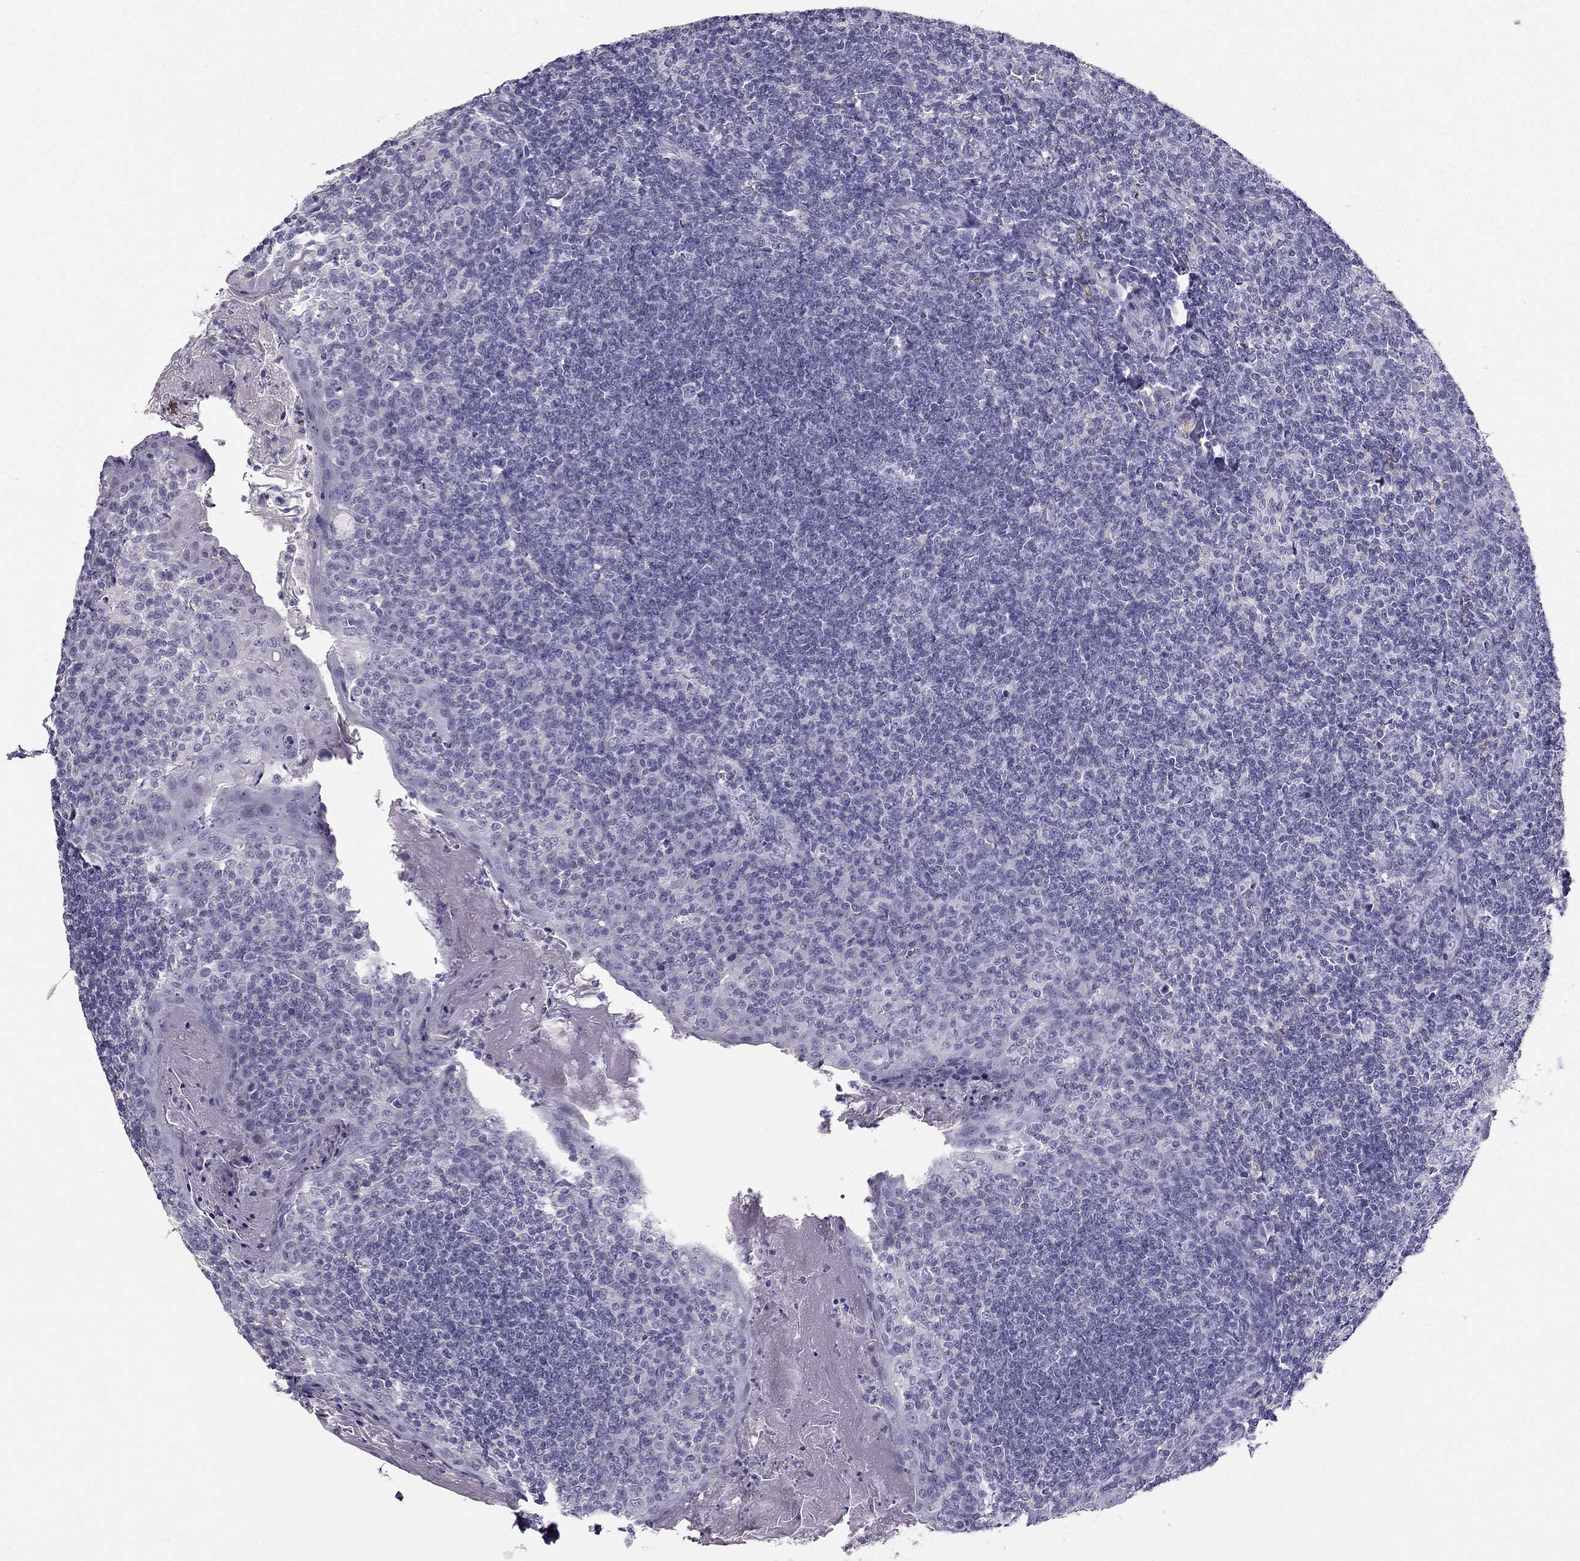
{"staining": {"intensity": "negative", "quantity": "none", "location": "none"}, "tissue": "tonsil", "cell_type": "Germinal center cells", "image_type": "normal", "snomed": [{"axis": "morphology", "description": "Normal tissue, NOS"}, {"axis": "topography", "description": "Tonsil"}], "caption": "This is a micrograph of immunohistochemistry staining of normal tonsil, which shows no positivity in germinal center cells. The staining was performed using DAB (3,3'-diaminobenzidine) to visualize the protein expression in brown, while the nuclei were stained in blue with hematoxylin (Magnification: 20x).", "gene": "LMTK3", "patient": {"sex": "female", "age": 13}}